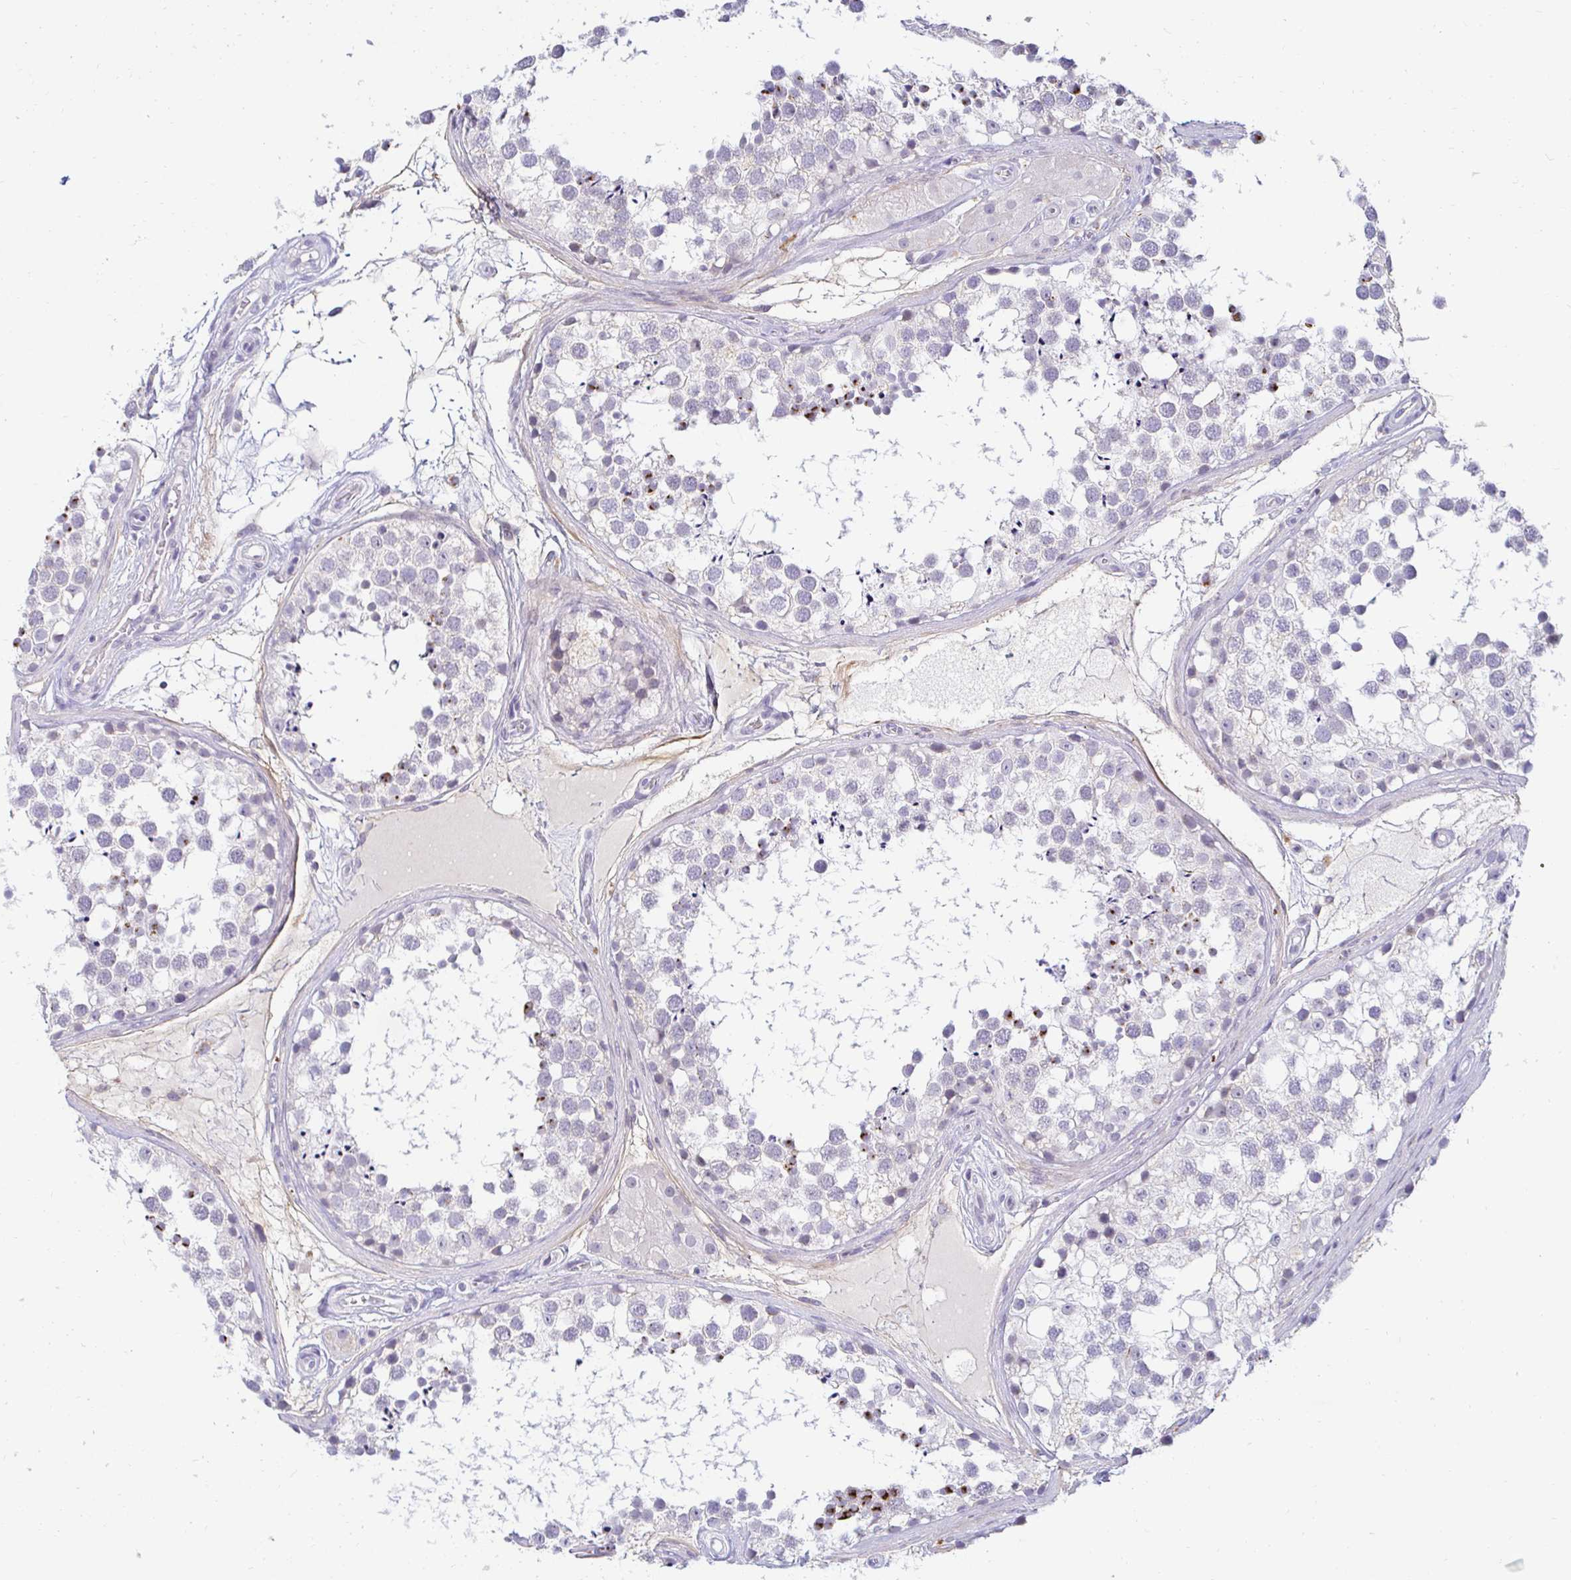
{"staining": {"intensity": "strong", "quantity": "<25%", "location": "cytoplasmic/membranous"}, "tissue": "testis", "cell_type": "Cells in seminiferous ducts", "image_type": "normal", "snomed": [{"axis": "morphology", "description": "Normal tissue, NOS"}, {"axis": "morphology", "description": "Seminoma, NOS"}, {"axis": "topography", "description": "Testis"}], "caption": "Immunohistochemistry (IHC) (DAB) staining of normal testis reveals strong cytoplasmic/membranous protein positivity in approximately <25% of cells in seminiferous ducts.", "gene": "OR51D1", "patient": {"sex": "male", "age": 65}}